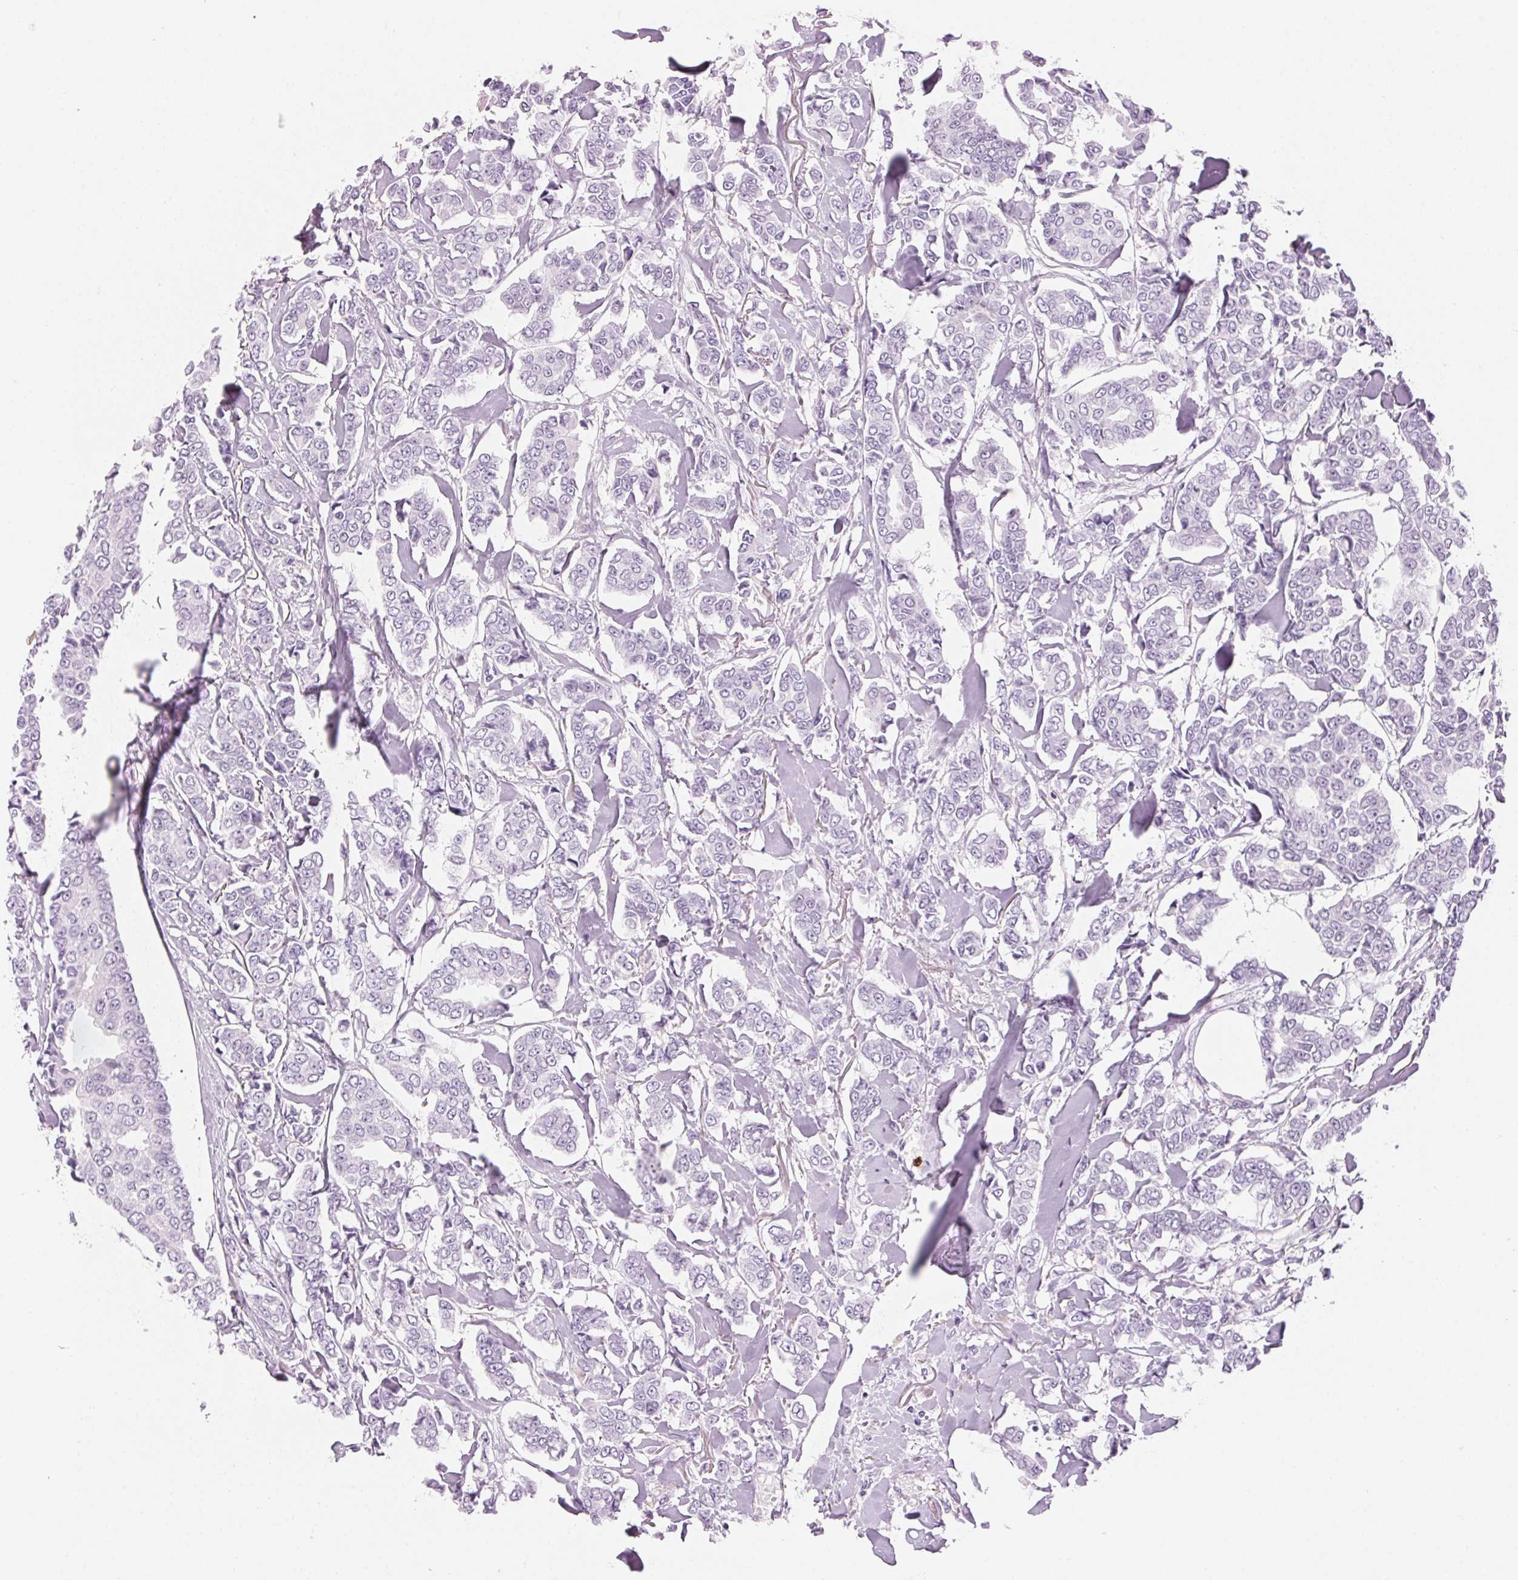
{"staining": {"intensity": "negative", "quantity": "none", "location": "none"}, "tissue": "breast cancer", "cell_type": "Tumor cells", "image_type": "cancer", "snomed": [{"axis": "morphology", "description": "Duct carcinoma"}, {"axis": "topography", "description": "Breast"}], "caption": "Invasive ductal carcinoma (breast) was stained to show a protein in brown. There is no significant expression in tumor cells.", "gene": "KLK7", "patient": {"sex": "female", "age": 94}}